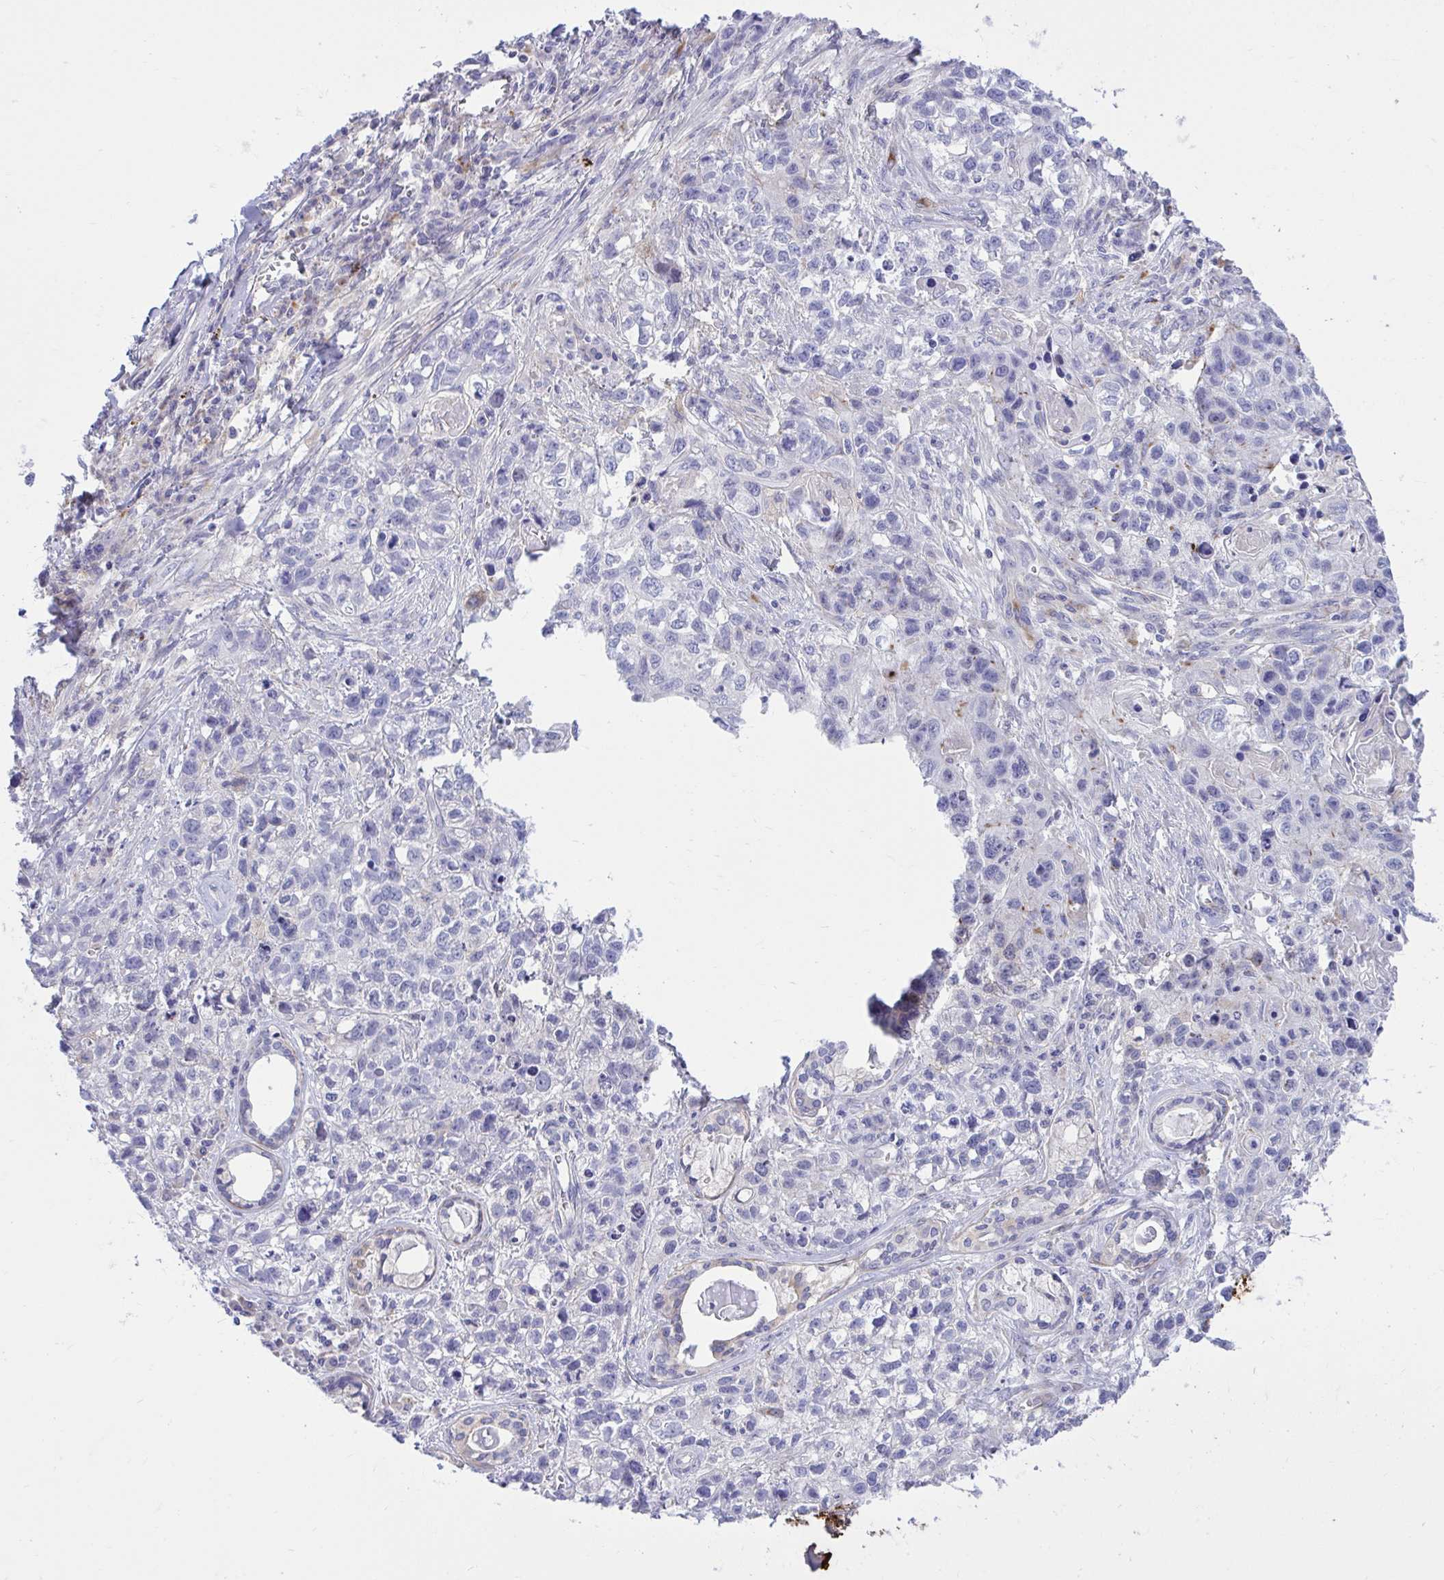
{"staining": {"intensity": "negative", "quantity": "none", "location": "none"}, "tissue": "lung cancer", "cell_type": "Tumor cells", "image_type": "cancer", "snomed": [{"axis": "morphology", "description": "Squamous cell carcinoma, NOS"}, {"axis": "topography", "description": "Lung"}], "caption": "IHC micrograph of human squamous cell carcinoma (lung) stained for a protein (brown), which demonstrates no positivity in tumor cells.", "gene": "TP53I11", "patient": {"sex": "male", "age": 74}}